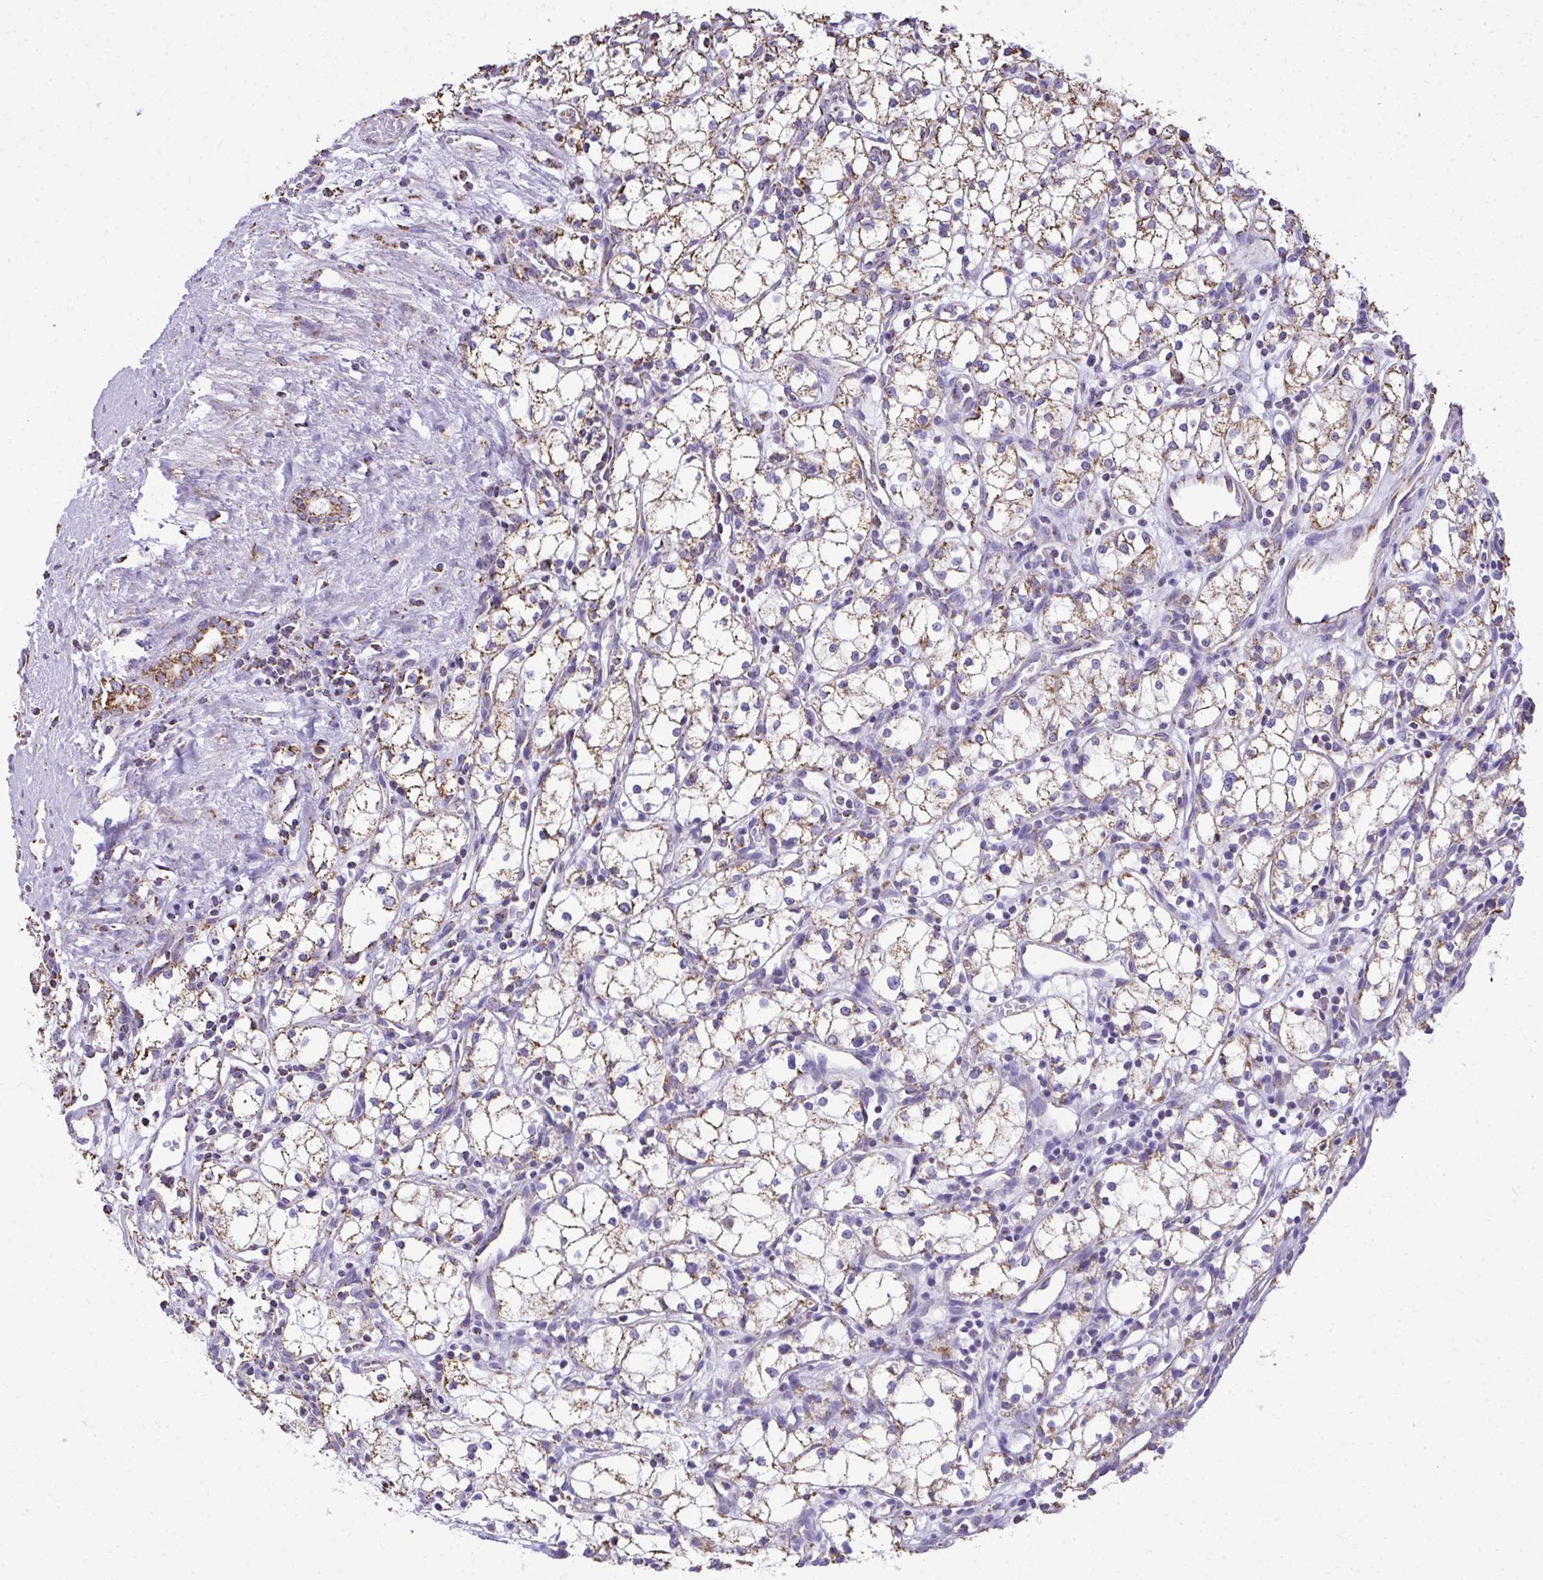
{"staining": {"intensity": "moderate", "quantity": ">75%", "location": "cytoplasmic/membranous"}, "tissue": "renal cancer", "cell_type": "Tumor cells", "image_type": "cancer", "snomed": [{"axis": "morphology", "description": "Adenocarcinoma, NOS"}, {"axis": "topography", "description": "Kidney"}], "caption": "Moderate cytoplasmic/membranous protein positivity is present in about >75% of tumor cells in renal adenocarcinoma. The protein of interest is stained brown, and the nuclei are stained in blue (DAB IHC with brightfield microscopy, high magnification).", "gene": "MPZL2", "patient": {"sex": "male", "age": 59}}